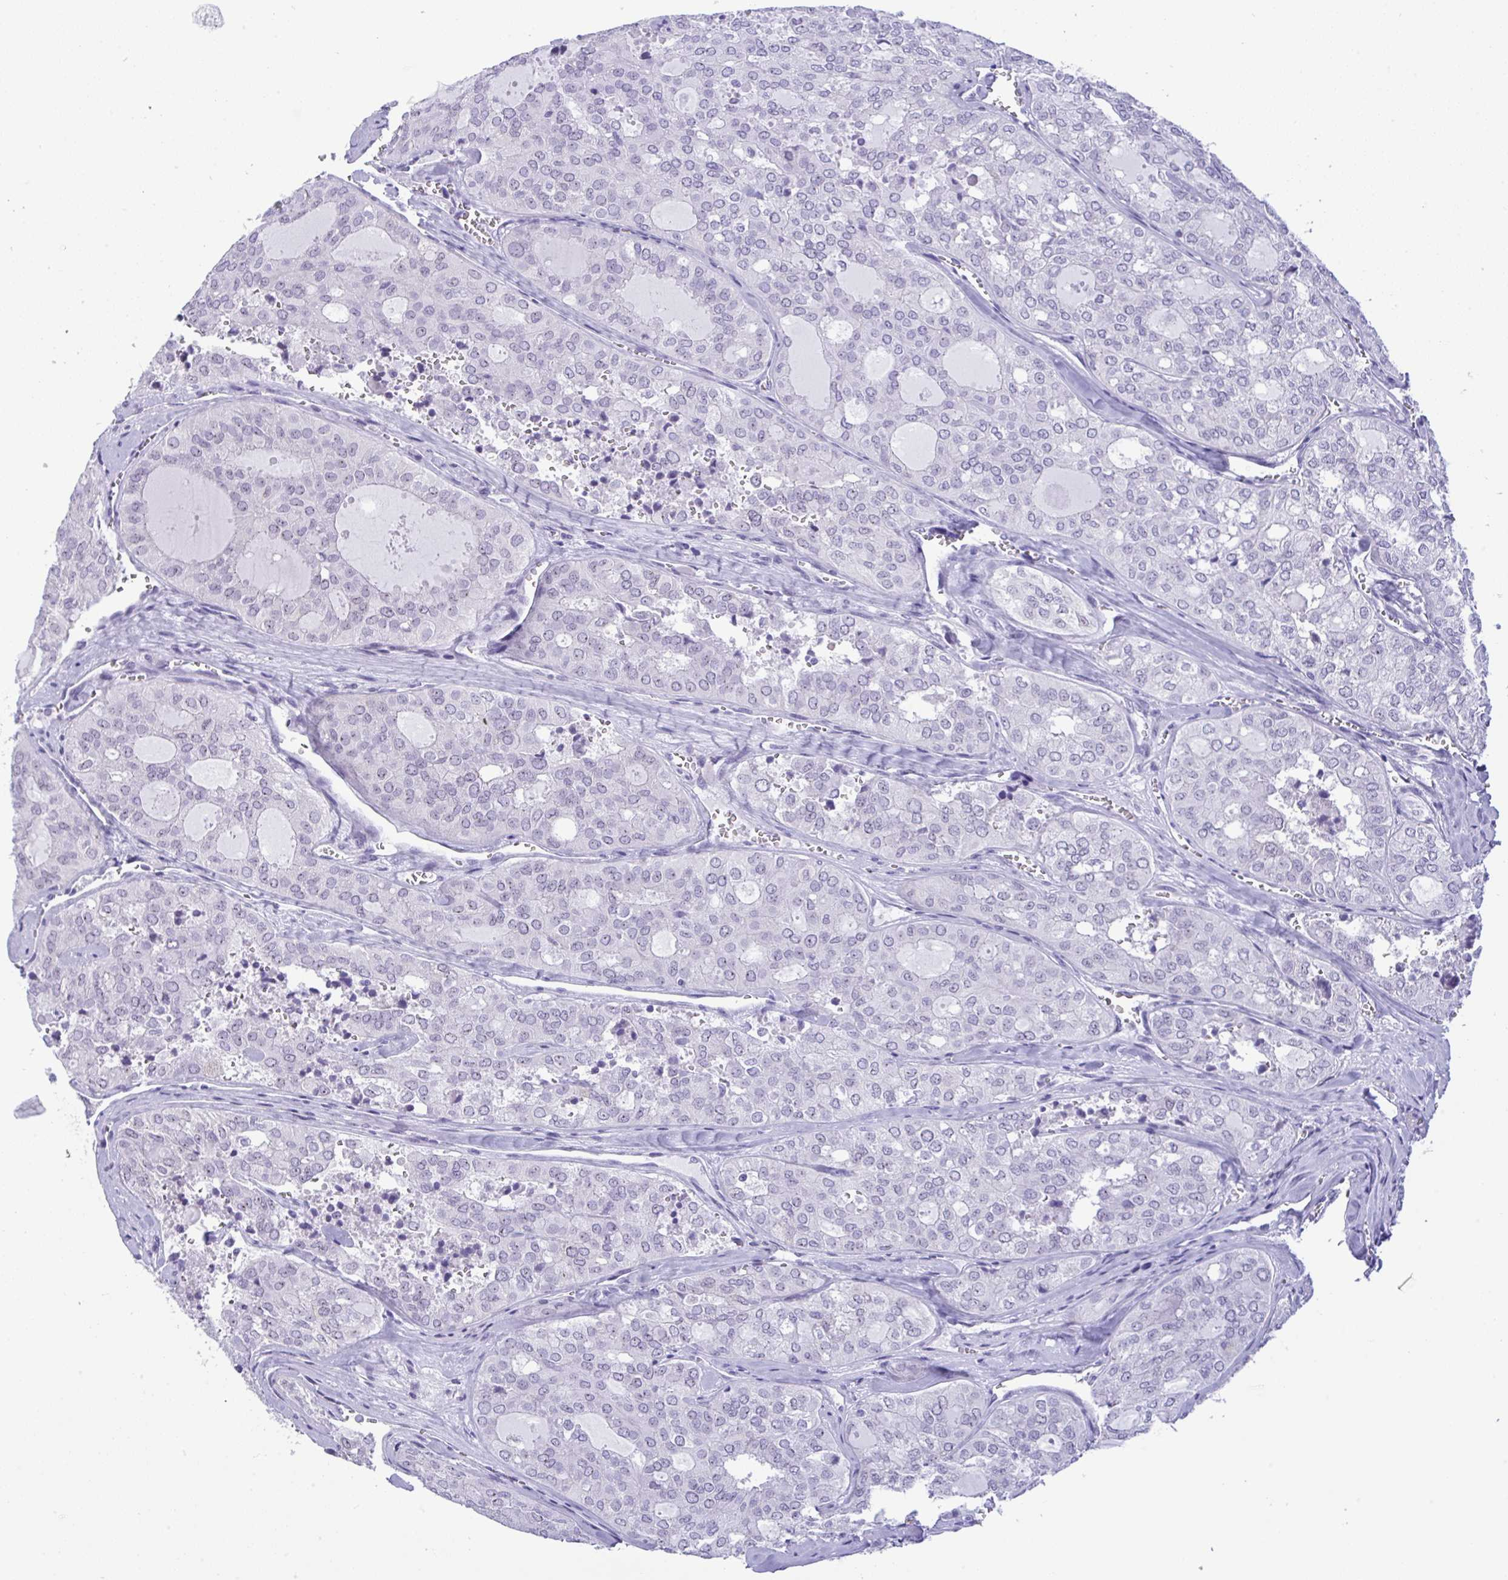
{"staining": {"intensity": "negative", "quantity": "none", "location": "none"}, "tissue": "thyroid cancer", "cell_type": "Tumor cells", "image_type": "cancer", "snomed": [{"axis": "morphology", "description": "Follicular adenoma carcinoma, NOS"}, {"axis": "topography", "description": "Thyroid gland"}], "caption": "This is an immunohistochemistry image of human thyroid follicular adenoma carcinoma. There is no staining in tumor cells.", "gene": "YBX2", "patient": {"sex": "male", "age": 75}}